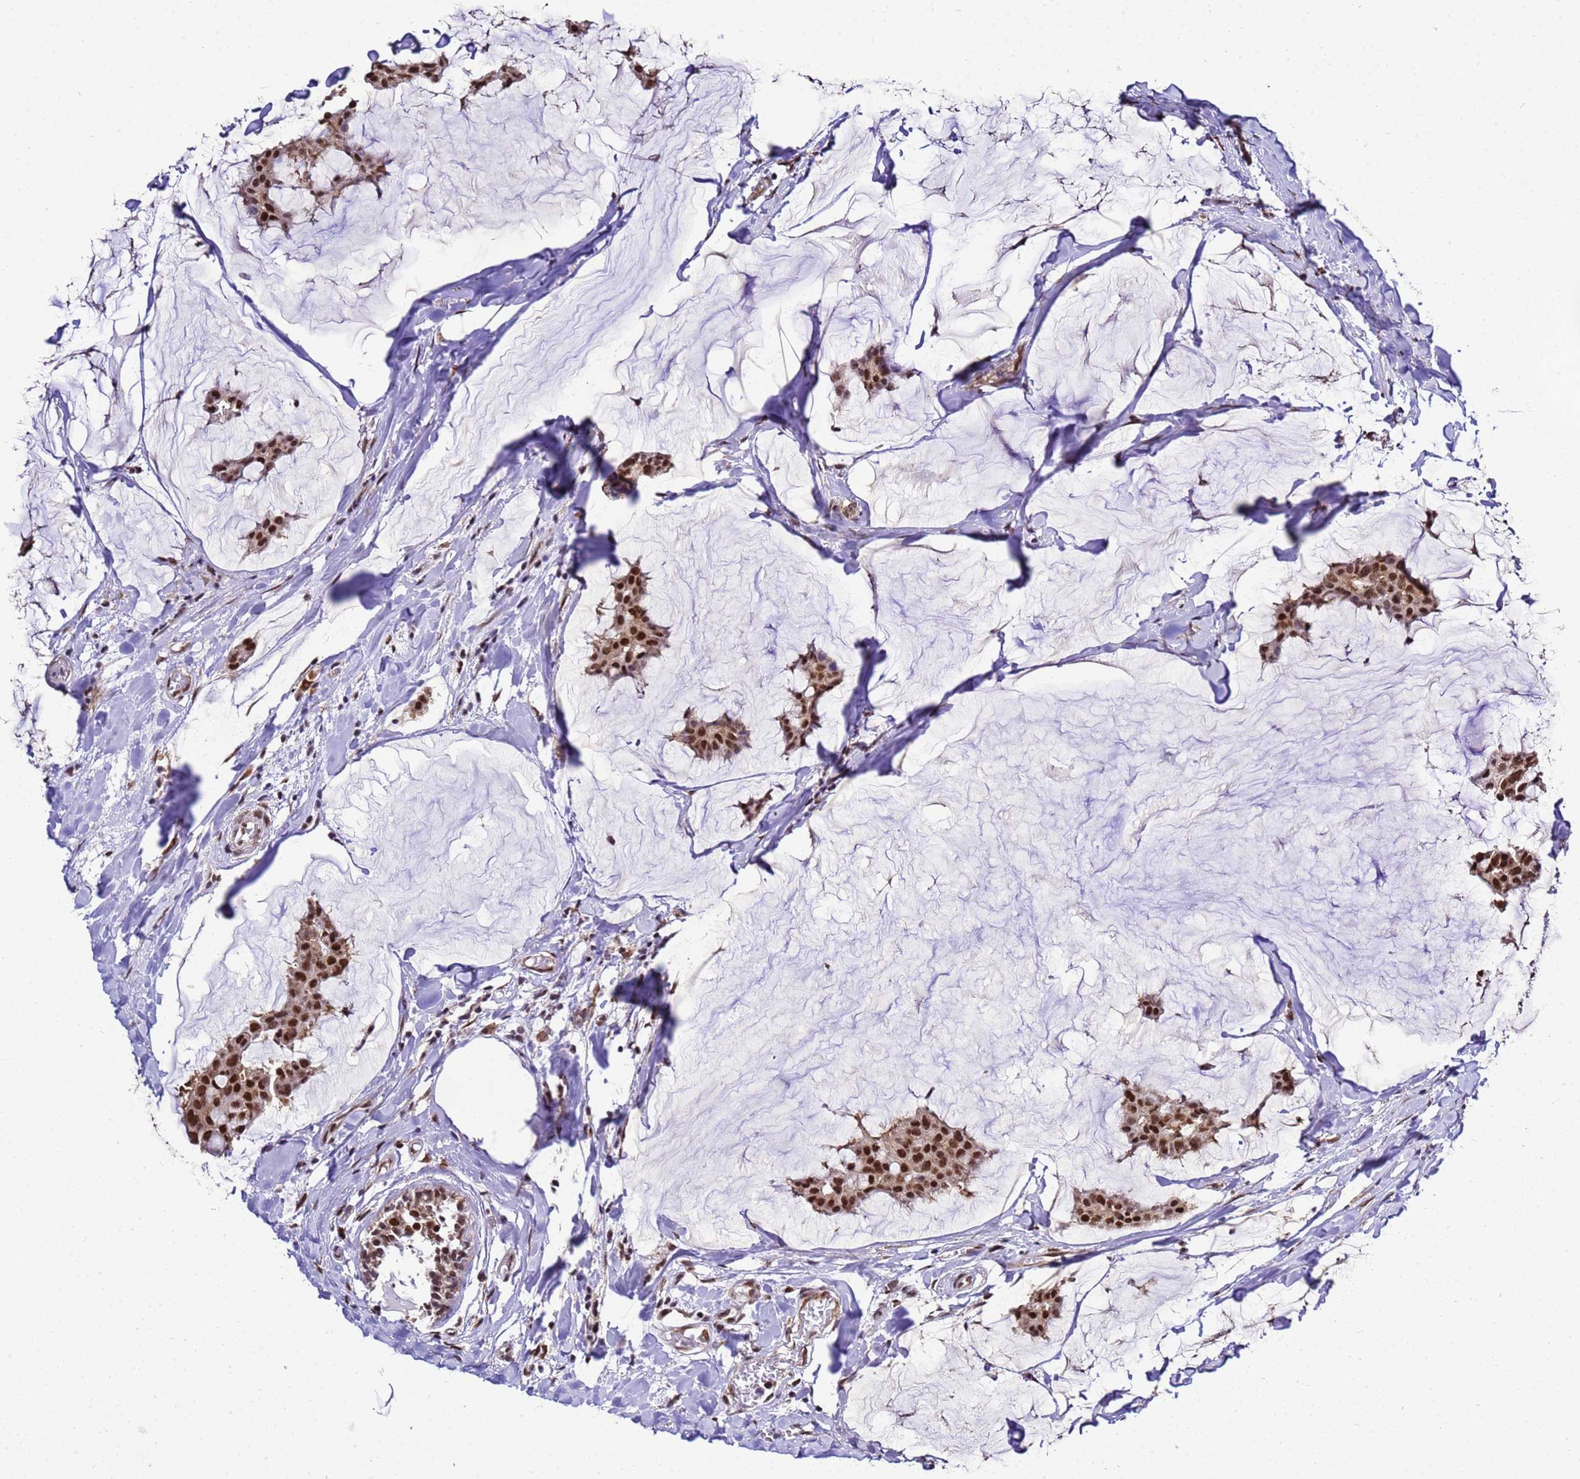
{"staining": {"intensity": "strong", "quantity": ">75%", "location": "nuclear"}, "tissue": "breast cancer", "cell_type": "Tumor cells", "image_type": "cancer", "snomed": [{"axis": "morphology", "description": "Duct carcinoma"}, {"axis": "topography", "description": "Breast"}], "caption": "Immunohistochemical staining of human breast infiltrating ductal carcinoma displays high levels of strong nuclear protein expression in about >75% of tumor cells. (IHC, brightfield microscopy, high magnification).", "gene": "SMN1", "patient": {"sex": "female", "age": 93}}